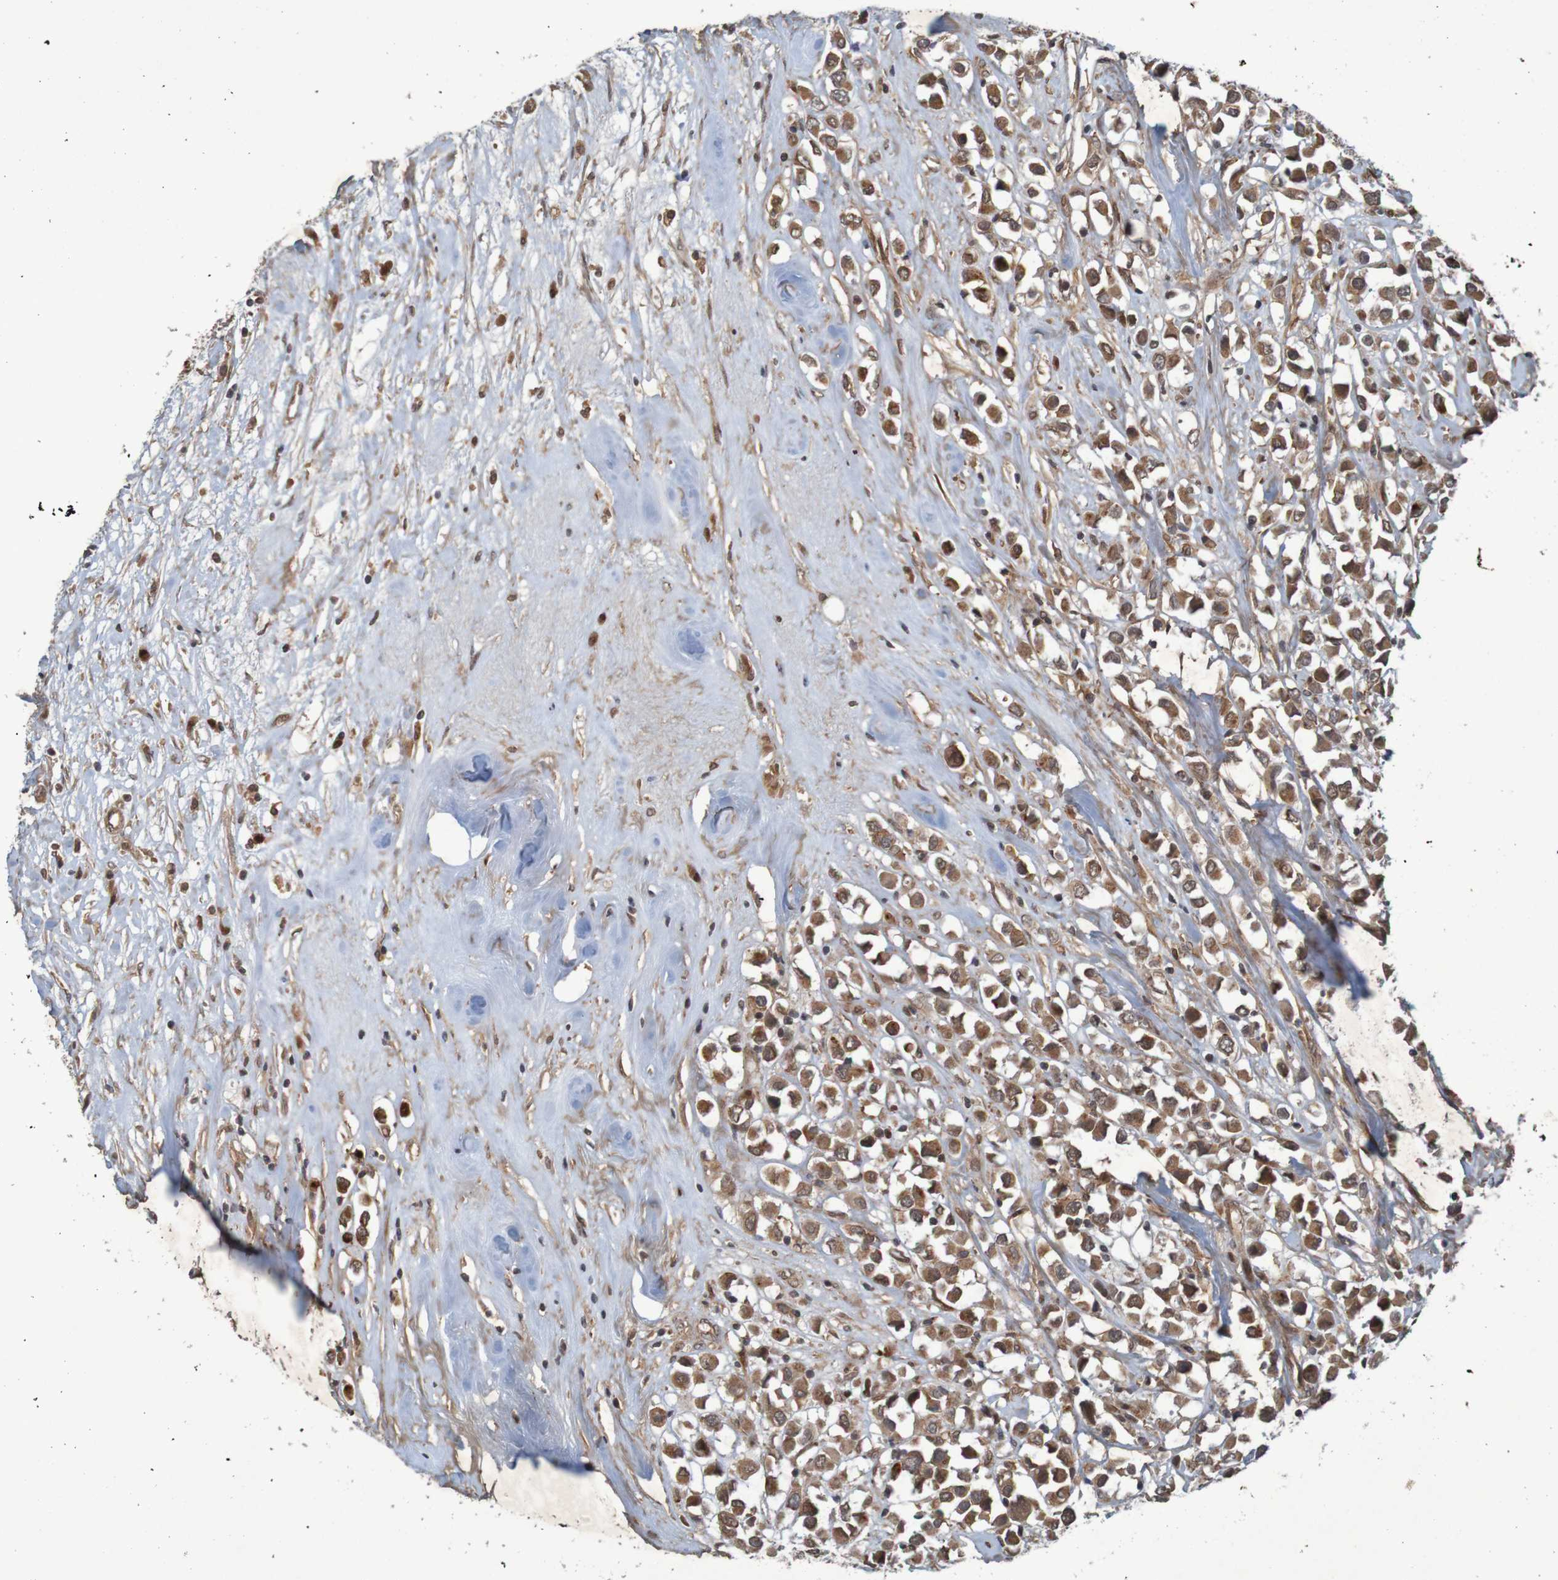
{"staining": {"intensity": "strong", "quantity": ">75%", "location": "cytoplasmic/membranous"}, "tissue": "breast cancer", "cell_type": "Tumor cells", "image_type": "cancer", "snomed": [{"axis": "morphology", "description": "Duct carcinoma"}, {"axis": "topography", "description": "Breast"}], "caption": "This is an image of IHC staining of breast cancer (infiltrating ductal carcinoma), which shows strong positivity in the cytoplasmic/membranous of tumor cells.", "gene": "ARHGEF11", "patient": {"sex": "female", "age": 61}}